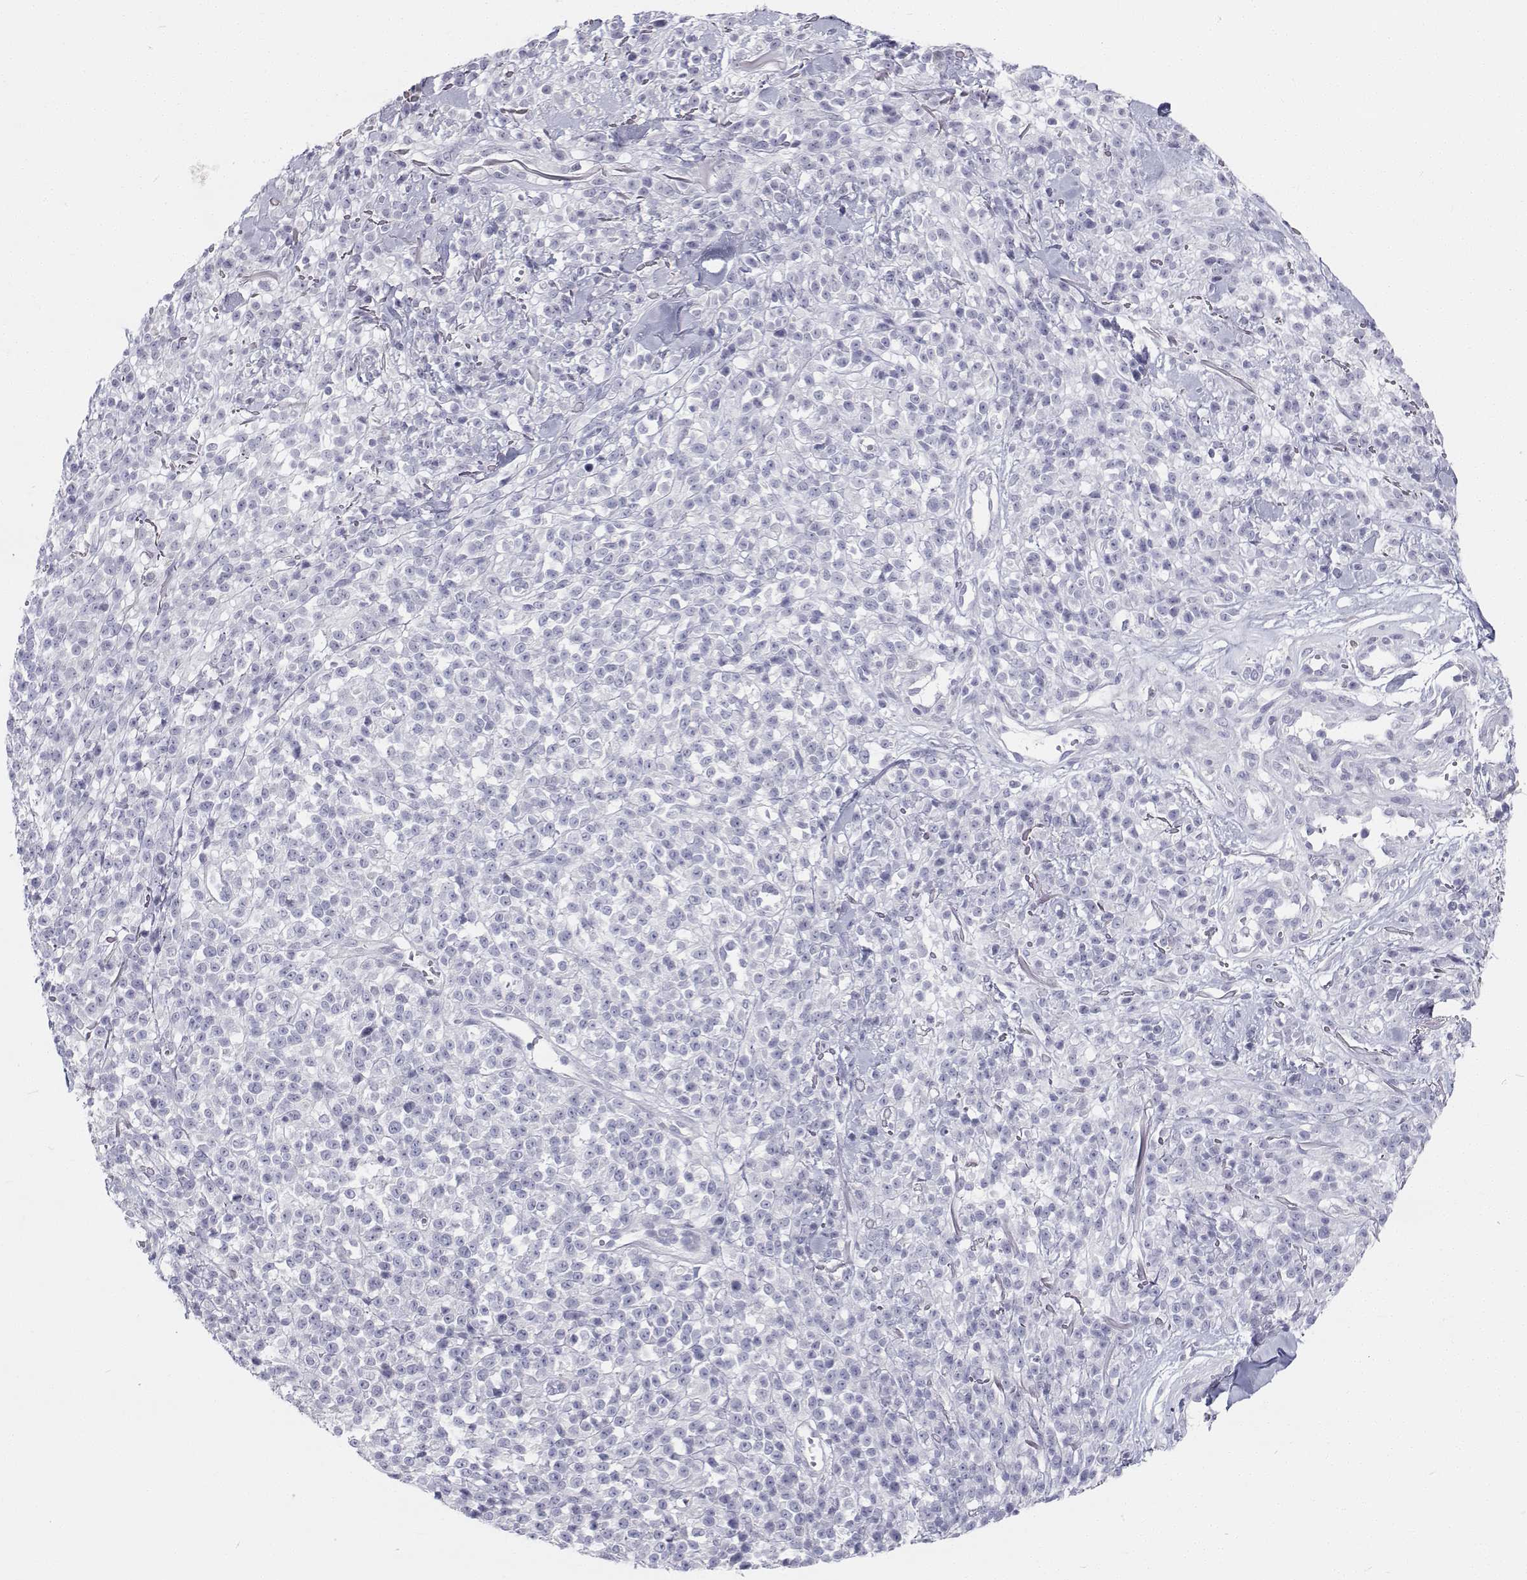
{"staining": {"intensity": "negative", "quantity": "none", "location": "none"}, "tissue": "melanoma", "cell_type": "Tumor cells", "image_type": "cancer", "snomed": [{"axis": "morphology", "description": "Malignant melanoma, NOS"}, {"axis": "topography", "description": "Skin"}, {"axis": "topography", "description": "Skin of trunk"}], "caption": "Tumor cells are negative for protein expression in human malignant melanoma.", "gene": "TTN", "patient": {"sex": "male", "age": 74}}